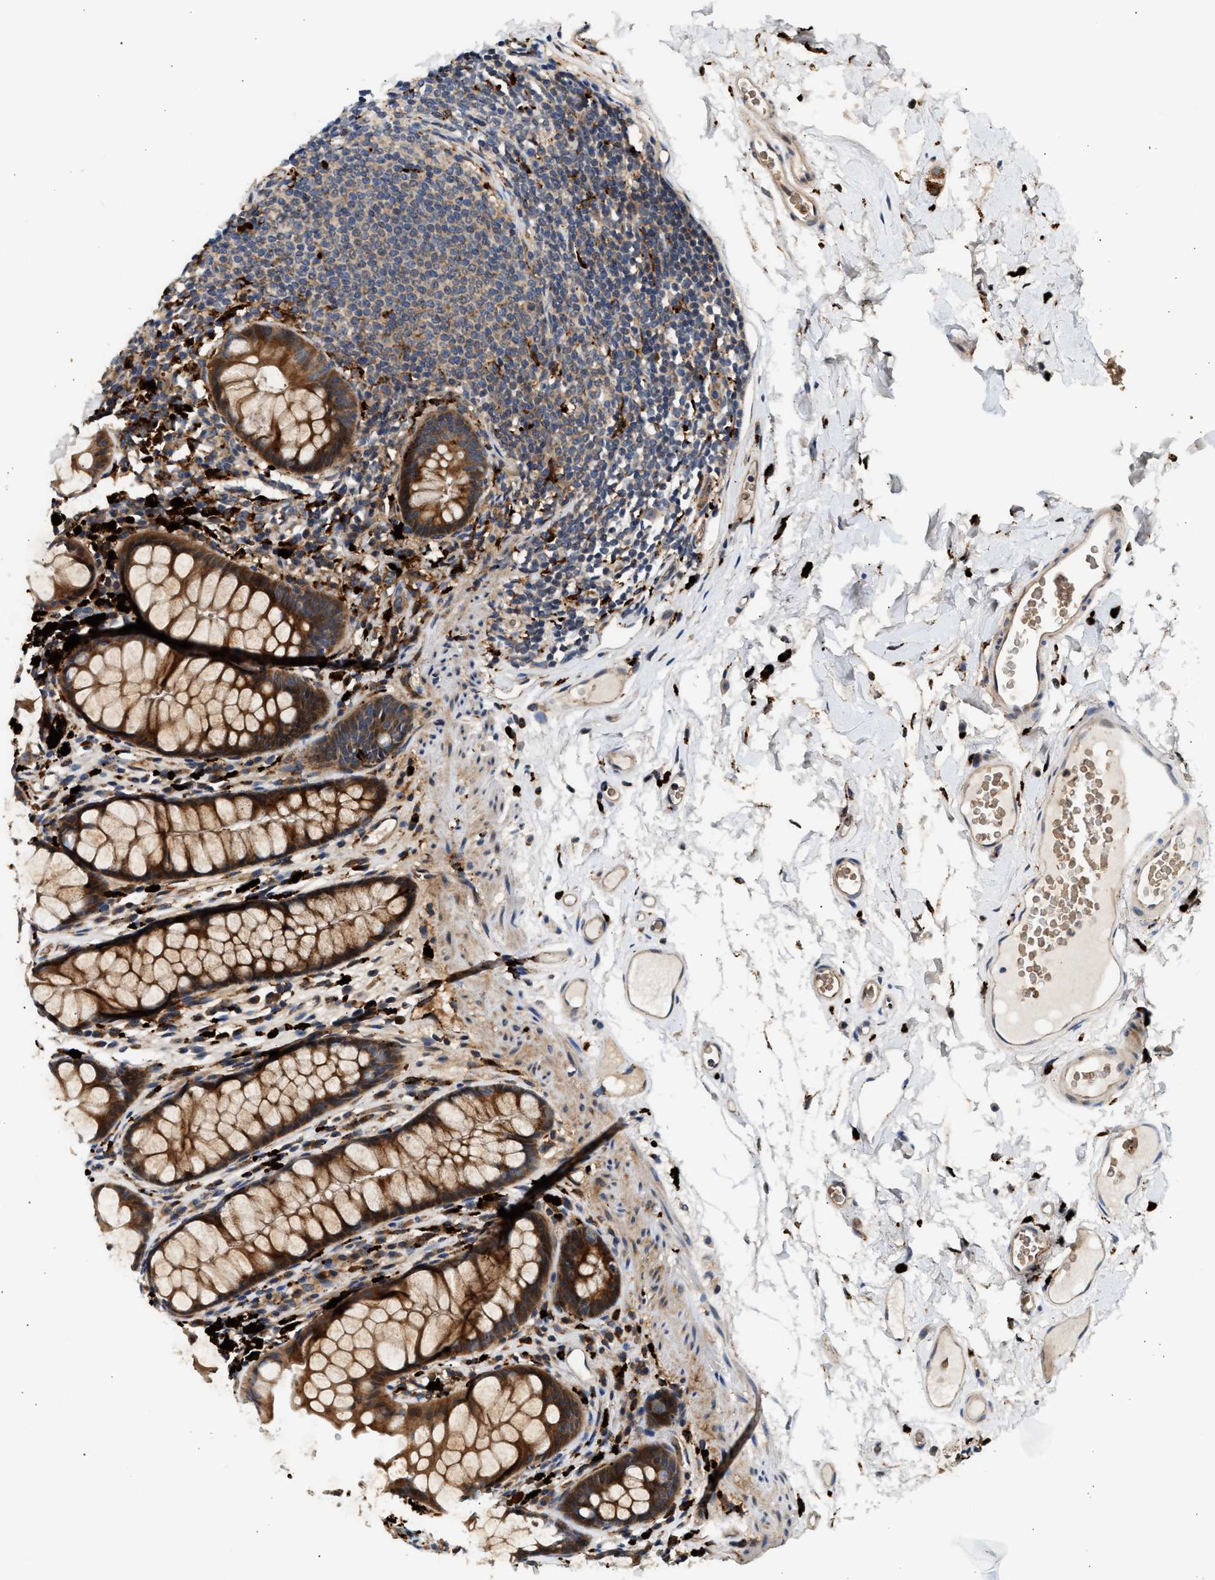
{"staining": {"intensity": "moderate", "quantity": ">75%", "location": "cytoplasmic/membranous"}, "tissue": "colon", "cell_type": "Endothelial cells", "image_type": "normal", "snomed": [{"axis": "morphology", "description": "Normal tissue, NOS"}, {"axis": "topography", "description": "Colon"}], "caption": "This image demonstrates immunohistochemistry staining of benign human colon, with medium moderate cytoplasmic/membranous staining in approximately >75% of endothelial cells.", "gene": "PLD3", "patient": {"sex": "female", "age": 55}}